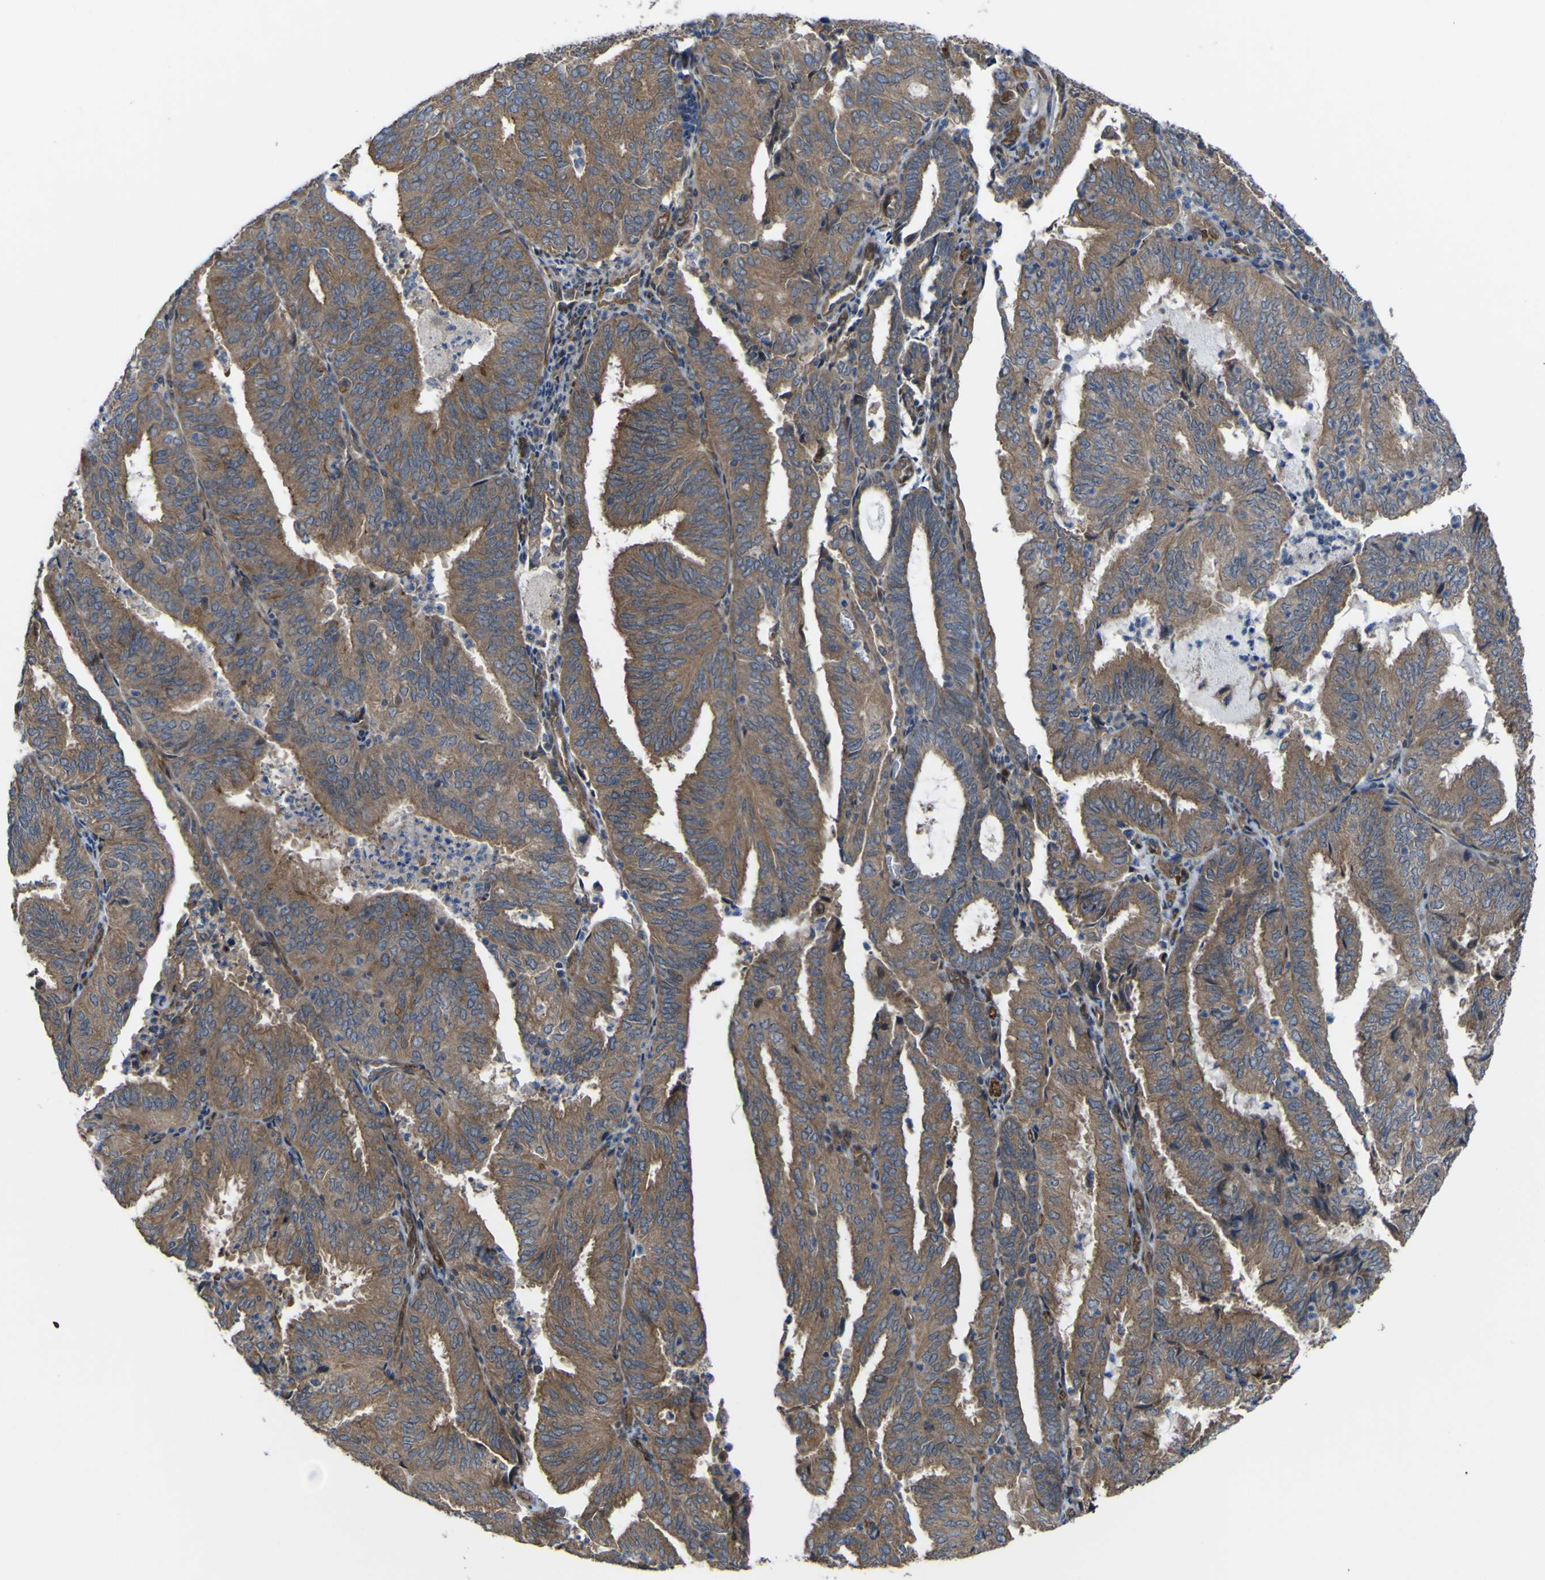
{"staining": {"intensity": "moderate", "quantity": ">75%", "location": "cytoplasmic/membranous"}, "tissue": "endometrial cancer", "cell_type": "Tumor cells", "image_type": "cancer", "snomed": [{"axis": "morphology", "description": "Adenocarcinoma, NOS"}, {"axis": "topography", "description": "Uterus"}], "caption": "Immunohistochemical staining of endometrial cancer displays medium levels of moderate cytoplasmic/membranous positivity in about >75% of tumor cells.", "gene": "FBXO30", "patient": {"sex": "female", "age": 60}}